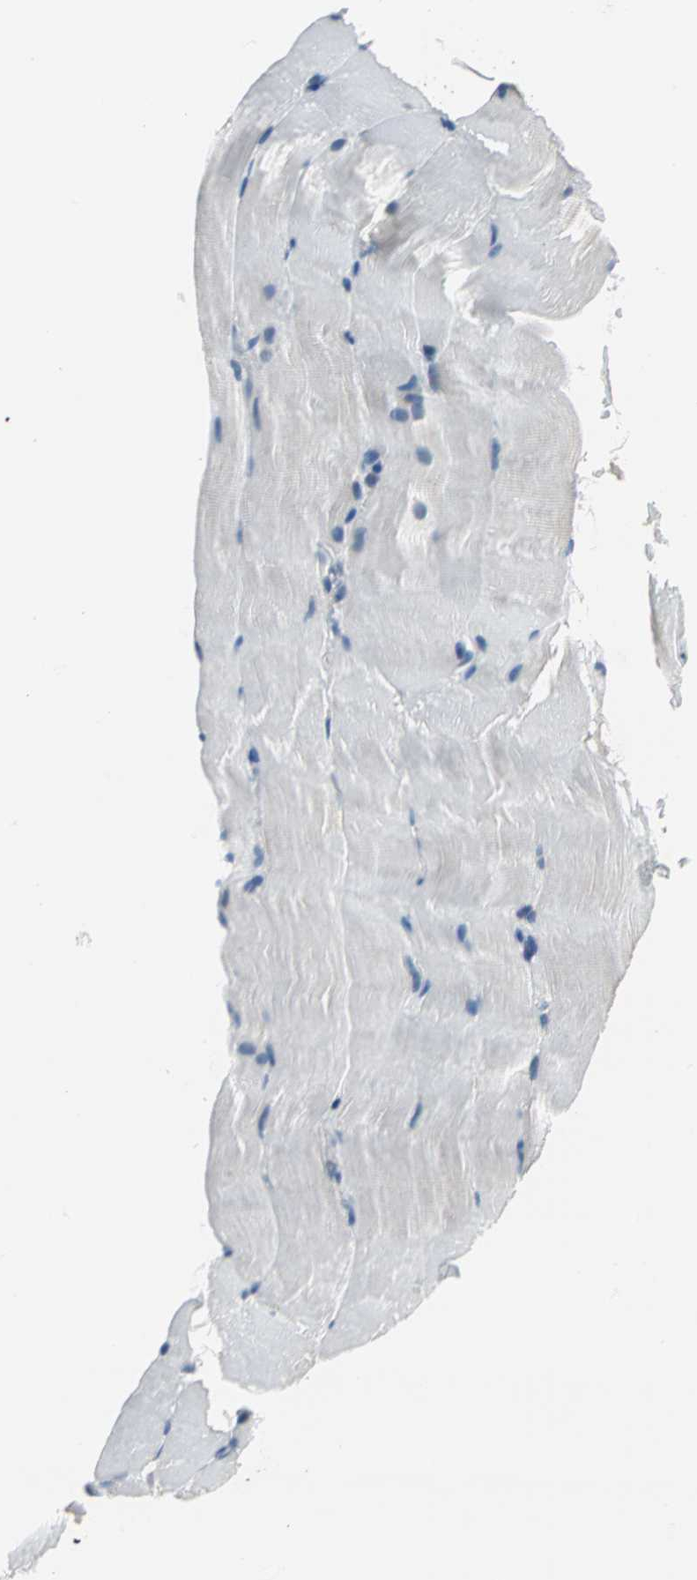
{"staining": {"intensity": "negative", "quantity": "none", "location": "none"}, "tissue": "skeletal muscle", "cell_type": "Myocytes", "image_type": "normal", "snomed": [{"axis": "morphology", "description": "Normal tissue, NOS"}, {"axis": "topography", "description": "Skeletal muscle"}], "caption": "IHC of unremarkable skeletal muscle displays no positivity in myocytes. Nuclei are stained in blue.", "gene": "ZNF415", "patient": {"sex": "female", "age": 37}}